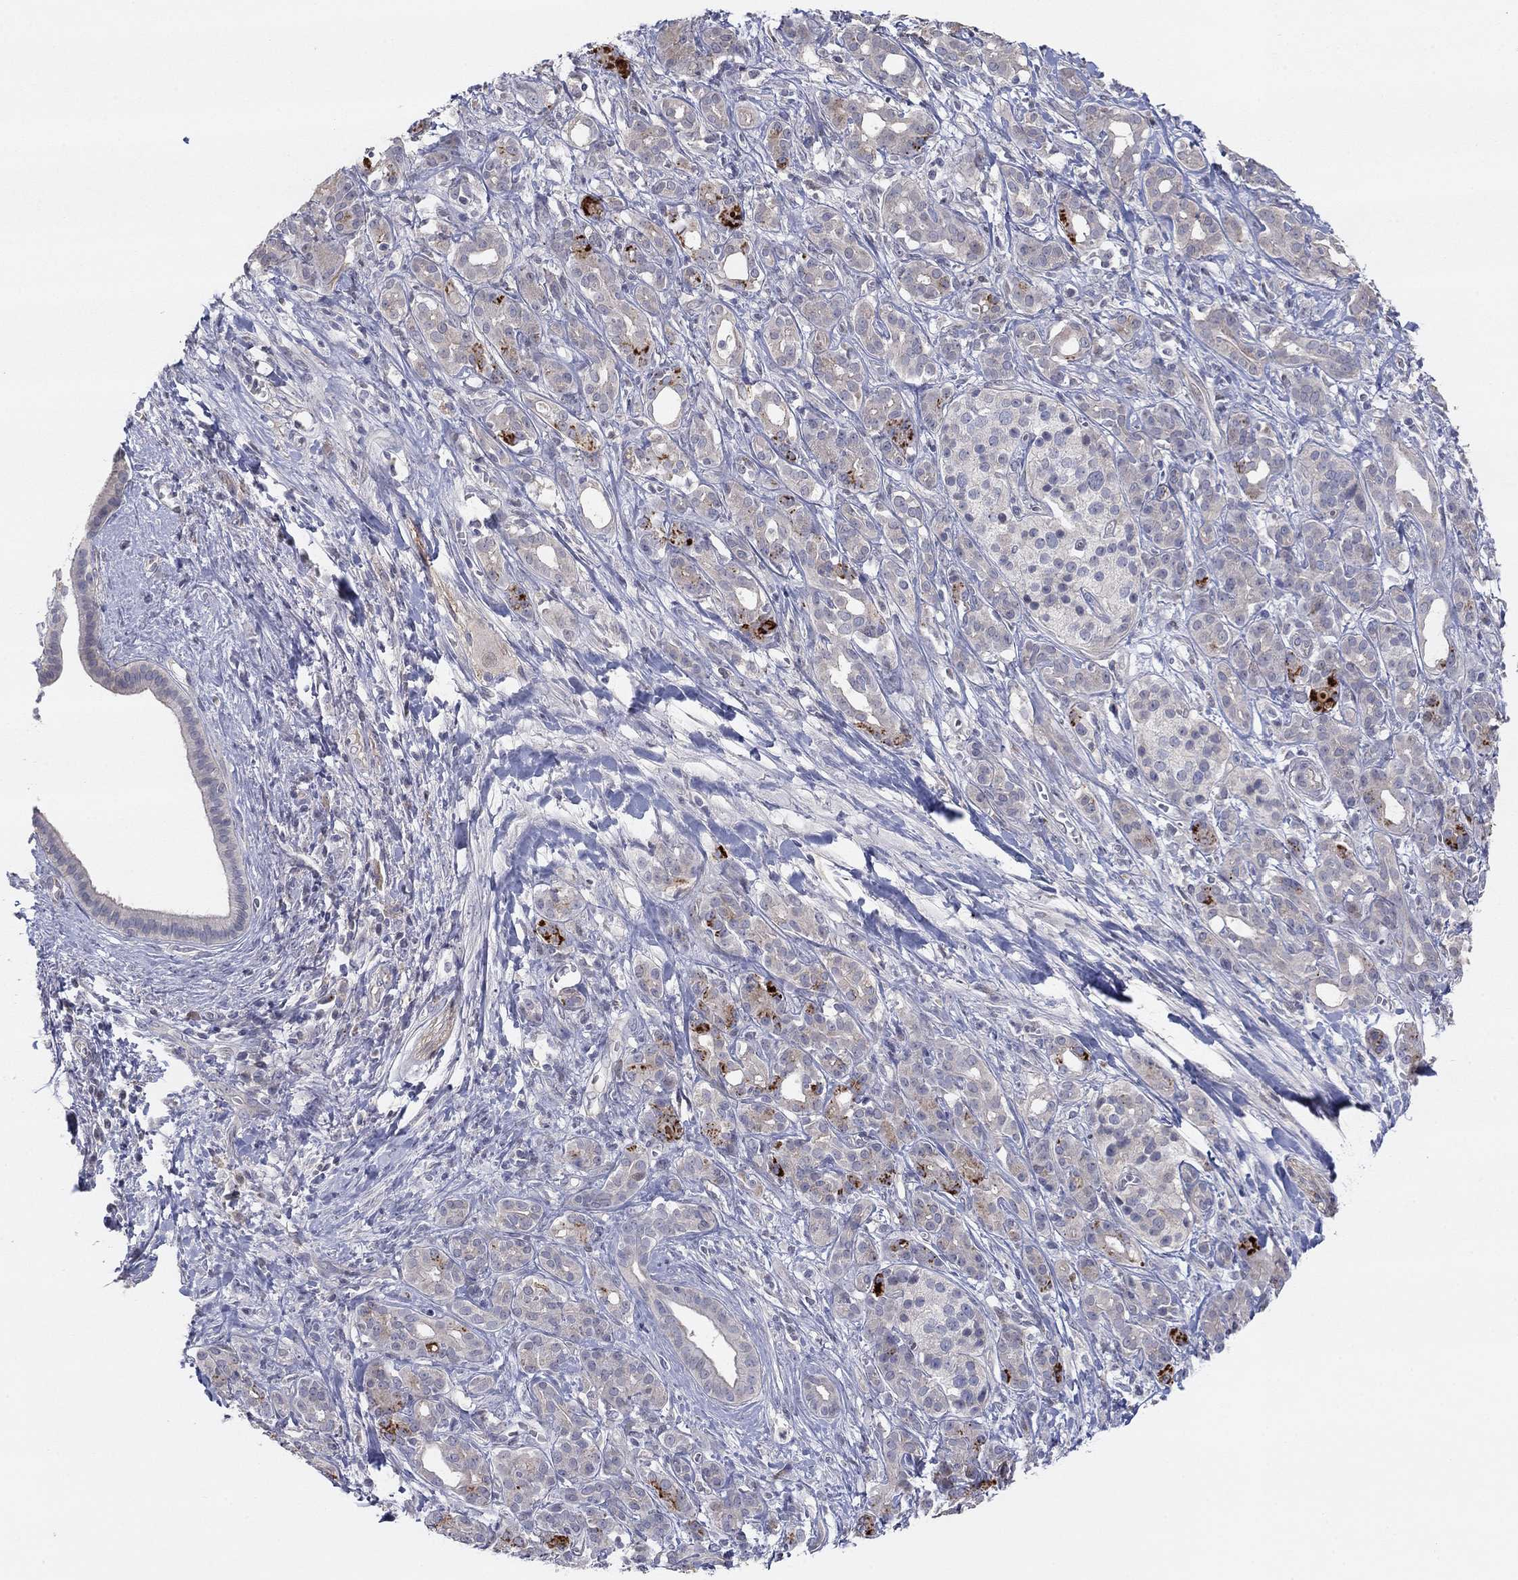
{"staining": {"intensity": "strong", "quantity": "<25%", "location": "cytoplasmic/membranous"}, "tissue": "pancreatic cancer", "cell_type": "Tumor cells", "image_type": "cancer", "snomed": [{"axis": "morphology", "description": "Adenocarcinoma, NOS"}, {"axis": "topography", "description": "Pancreas"}], "caption": "Strong cytoplasmic/membranous positivity is identified in about <25% of tumor cells in pancreatic cancer.", "gene": "AMN1", "patient": {"sex": "male", "age": 61}}